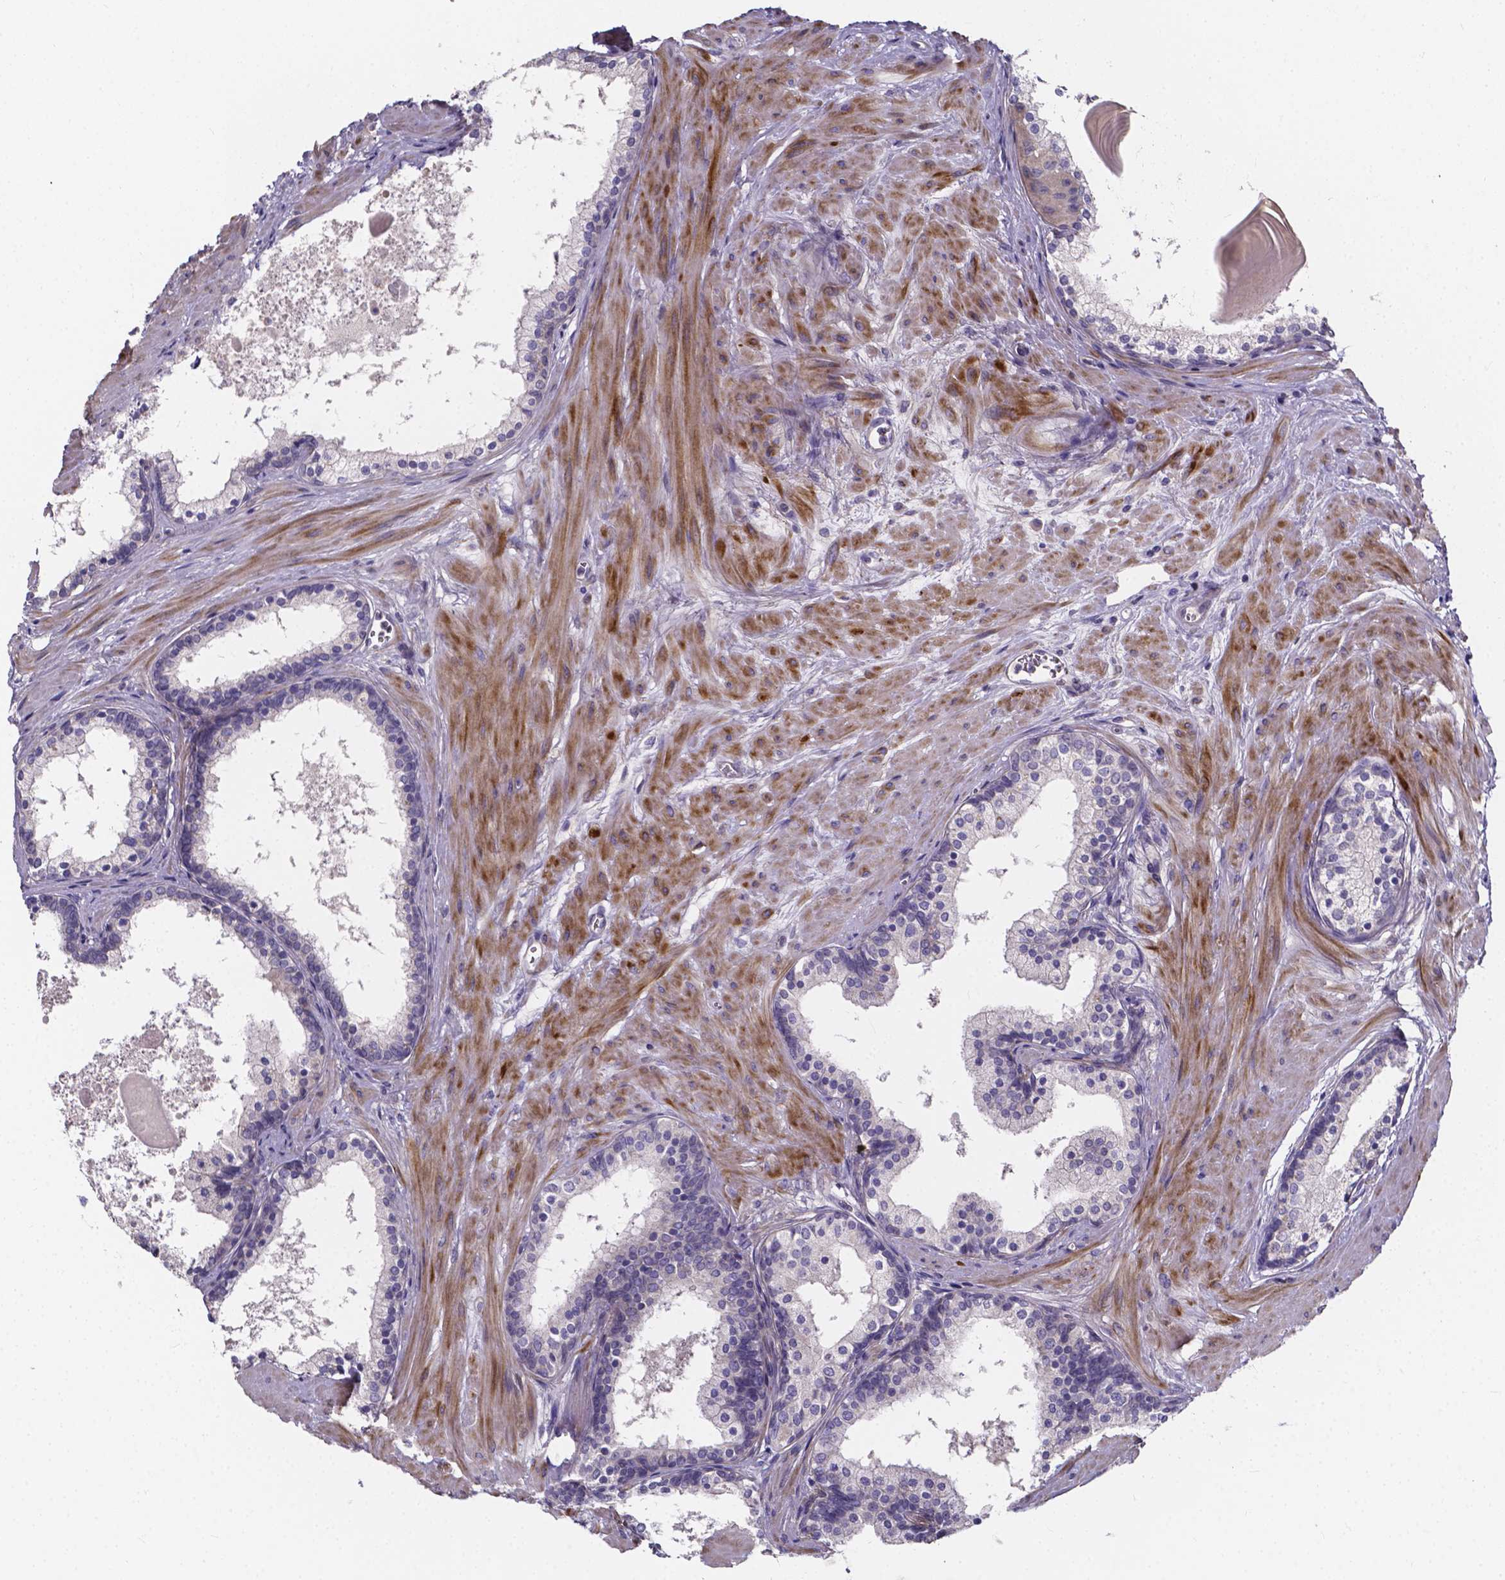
{"staining": {"intensity": "negative", "quantity": "none", "location": "none"}, "tissue": "prostate", "cell_type": "Glandular cells", "image_type": "normal", "snomed": [{"axis": "morphology", "description": "Normal tissue, NOS"}, {"axis": "topography", "description": "Prostate"}], "caption": "The photomicrograph exhibits no staining of glandular cells in unremarkable prostate.", "gene": "SPOCD1", "patient": {"sex": "male", "age": 61}}